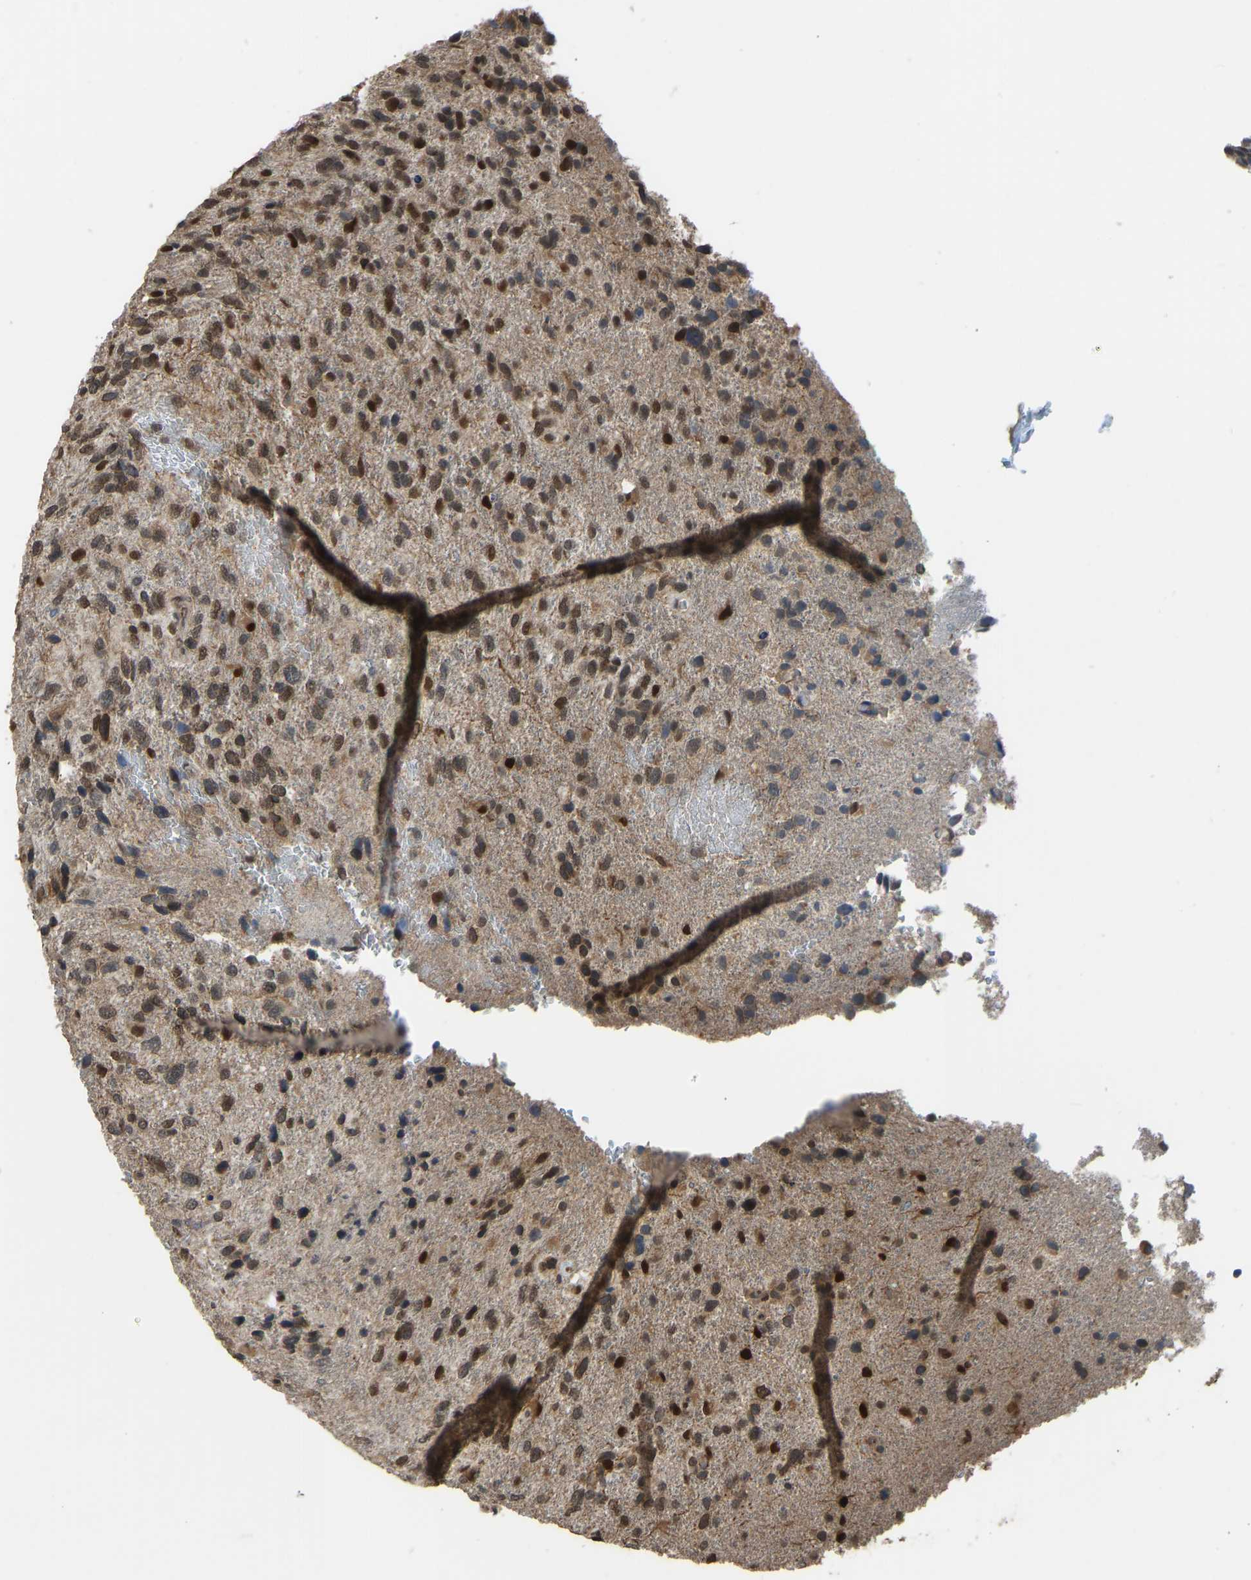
{"staining": {"intensity": "strong", "quantity": "25%-75%", "location": "cytoplasmic/membranous,nuclear"}, "tissue": "glioma", "cell_type": "Tumor cells", "image_type": "cancer", "snomed": [{"axis": "morphology", "description": "Glioma, malignant, High grade"}, {"axis": "topography", "description": "Brain"}], "caption": "Protein expression analysis of human glioma reveals strong cytoplasmic/membranous and nuclear expression in about 25%-75% of tumor cells. (IHC, brightfield microscopy, high magnification).", "gene": "KPNA6", "patient": {"sex": "female", "age": 58}}